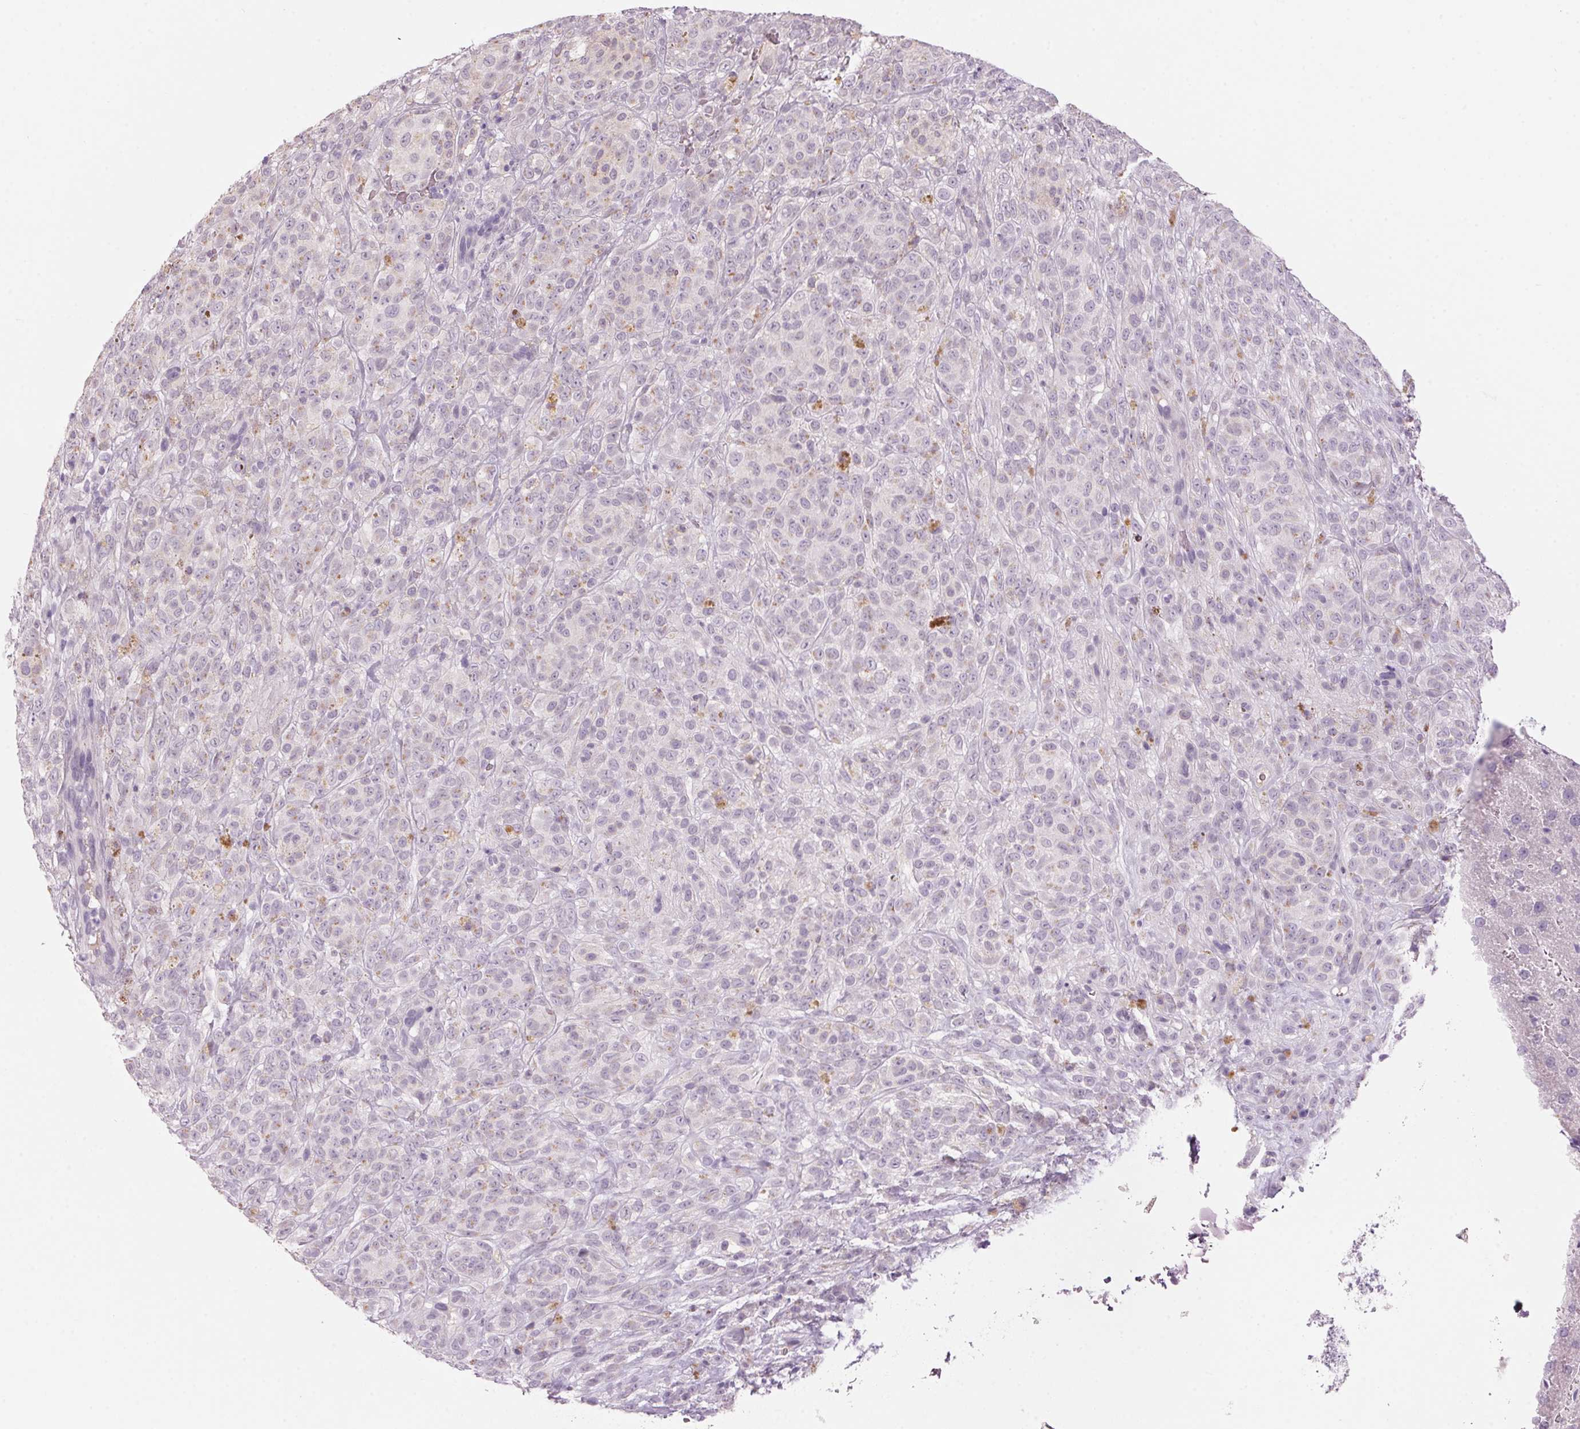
{"staining": {"intensity": "negative", "quantity": "none", "location": "none"}, "tissue": "melanoma", "cell_type": "Tumor cells", "image_type": "cancer", "snomed": [{"axis": "morphology", "description": "Malignant melanoma, NOS"}, {"axis": "topography", "description": "Skin"}], "caption": "The immunohistochemistry (IHC) image has no significant positivity in tumor cells of malignant melanoma tissue.", "gene": "ADAM20", "patient": {"sex": "female", "age": 86}}